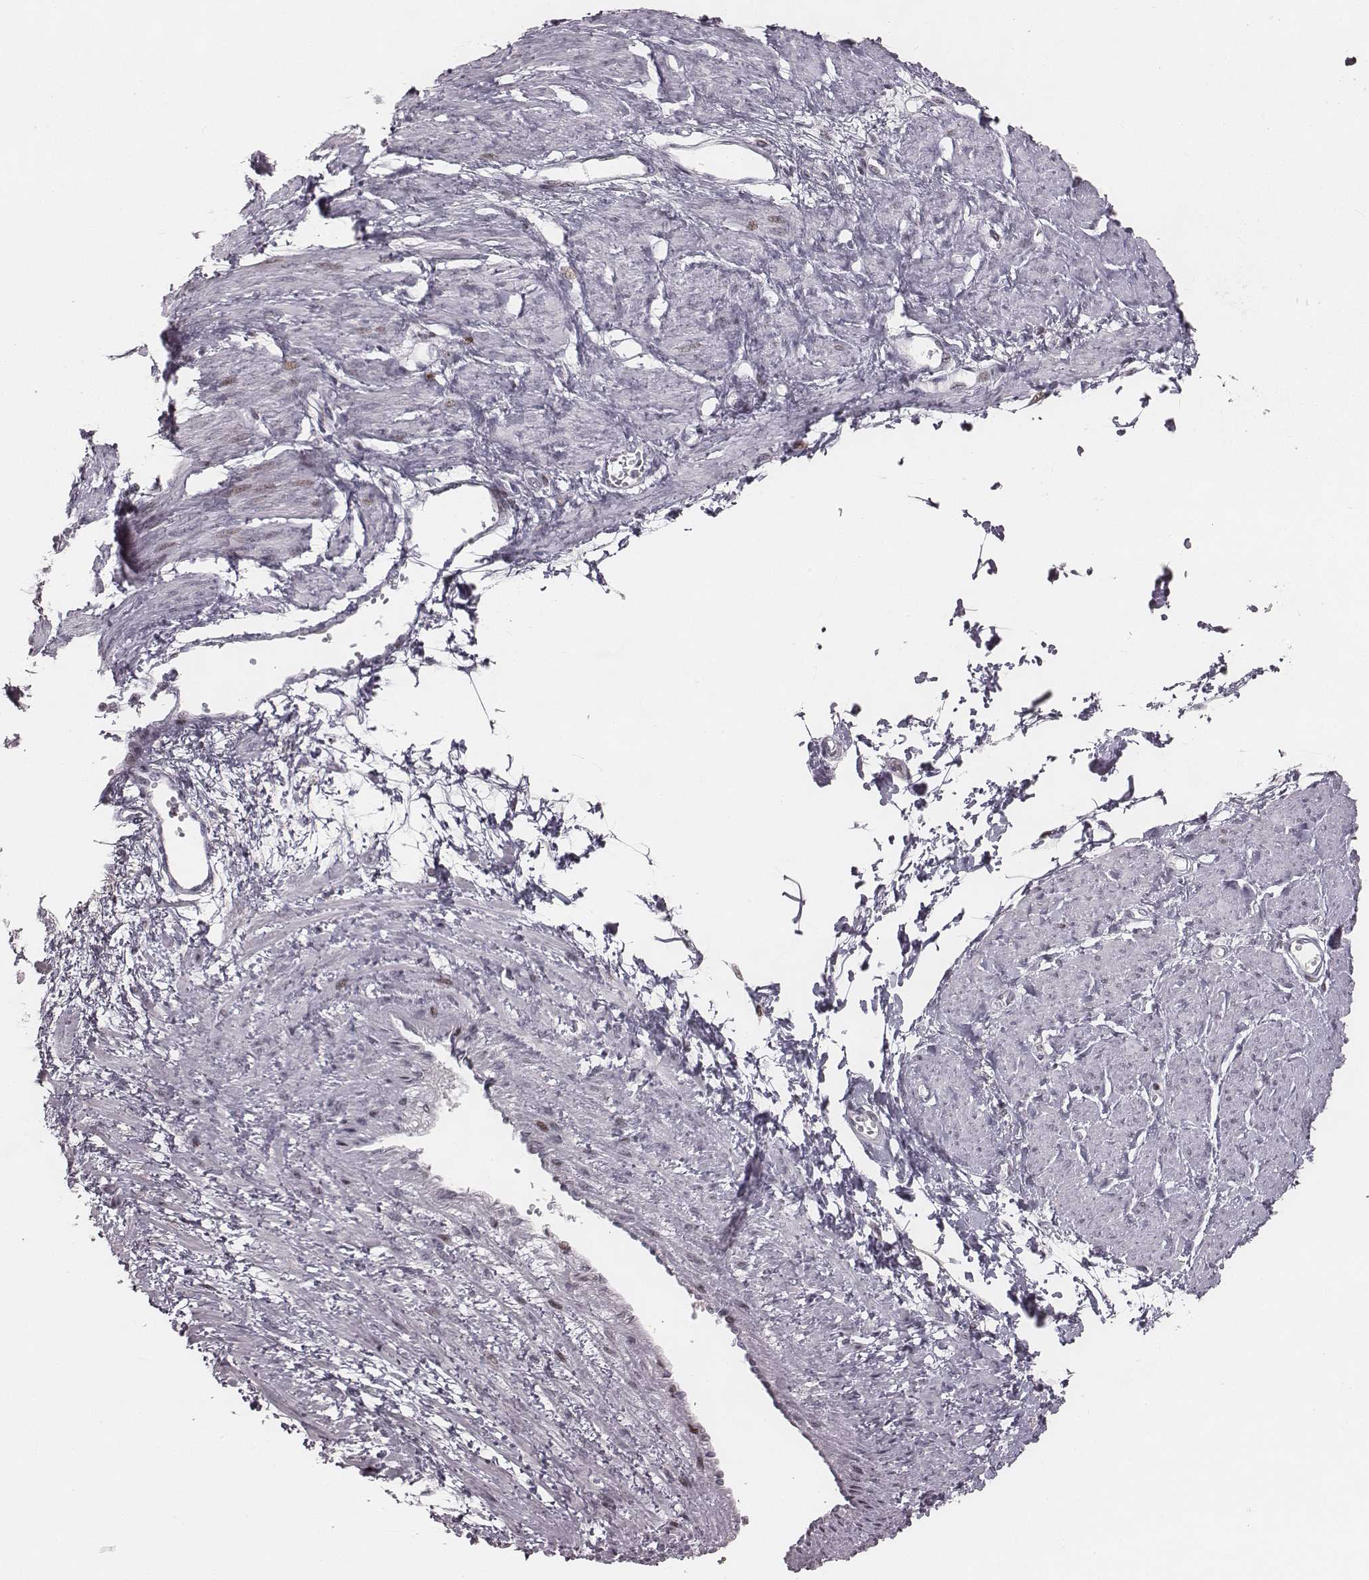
{"staining": {"intensity": "negative", "quantity": "none", "location": "none"}, "tissue": "smooth muscle", "cell_type": "Smooth muscle cells", "image_type": "normal", "snomed": [{"axis": "morphology", "description": "Normal tissue, NOS"}, {"axis": "topography", "description": "Smooth muscle"}, {"axis": "topography", "description": "Uterus"}], "caption": "DAB immunohistochemical staining of normal human smooth muscle reveals no significant staining in smooth muscle cells.", "gene": "NDC1", "patient": {"sex": "female", "age": 39}}